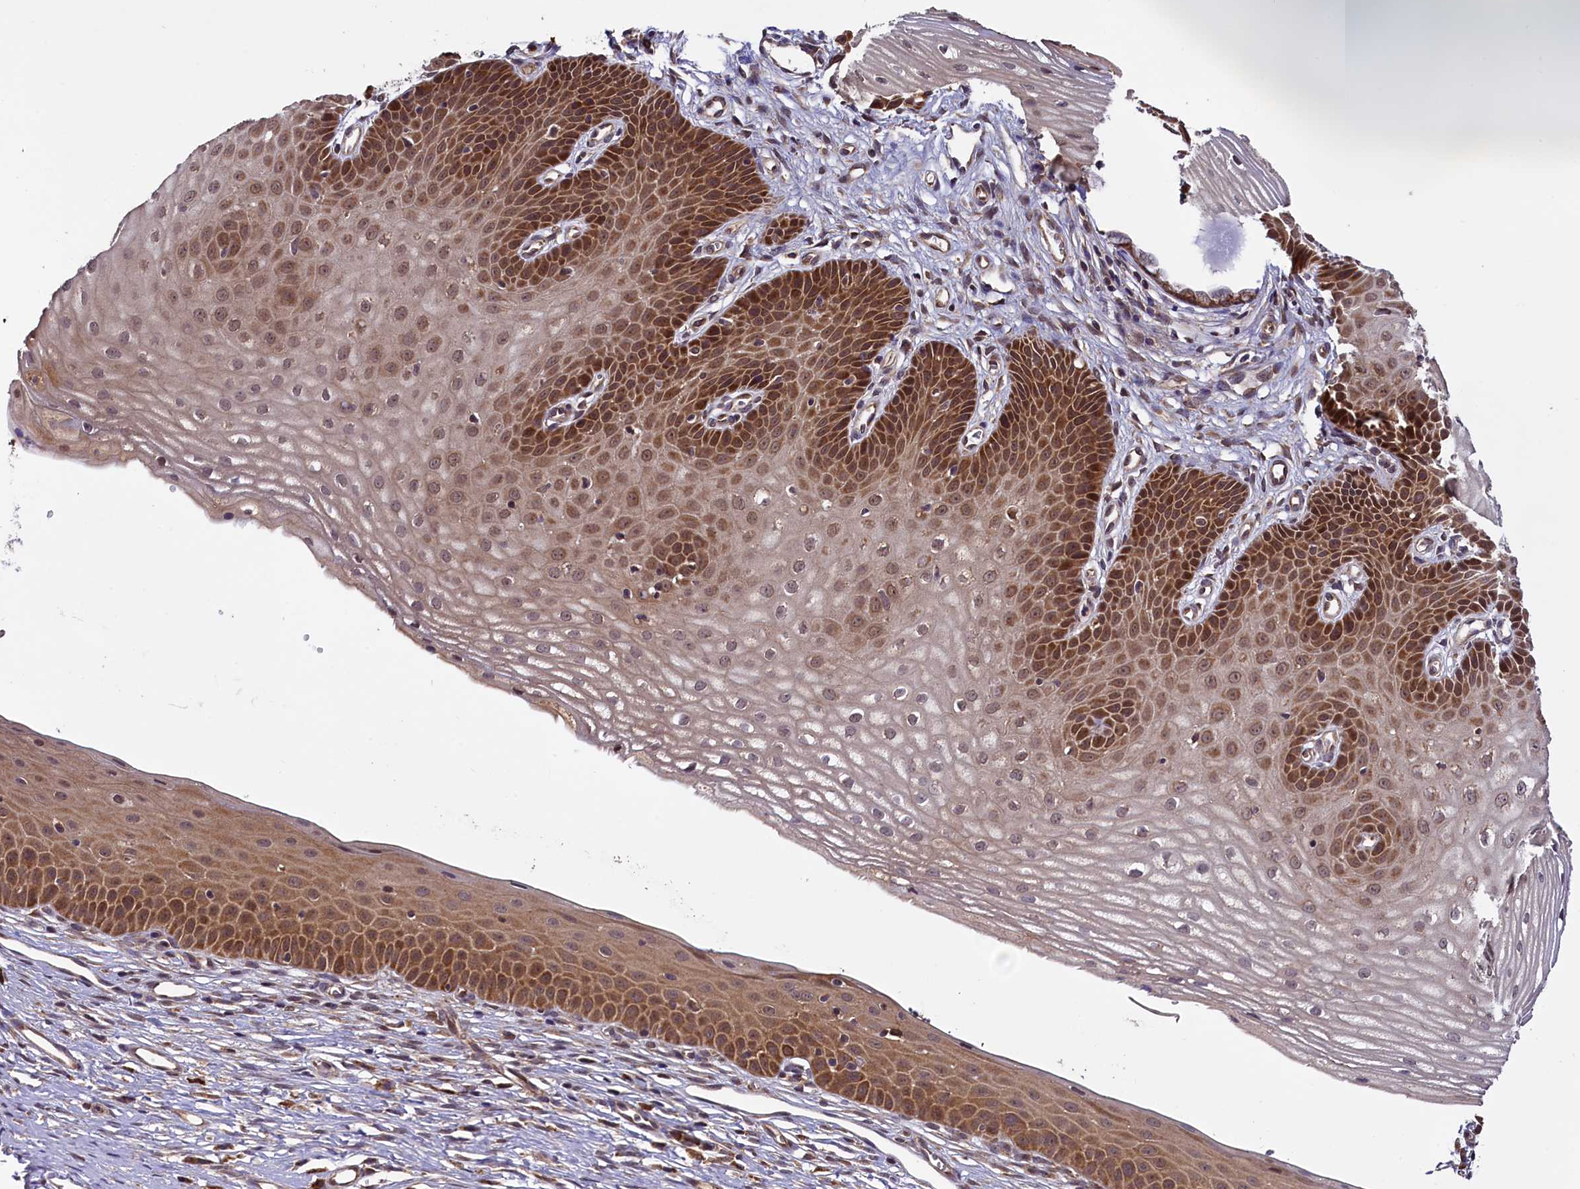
{"staining": {"intensity": "moderate", "quantity": "25%-75%", "location": "cytoplasmic/membranous"}, "tissue": "cervix", "cell_type": "Glandular cells", "image_type": "normal", "snomed": [{"axis": "morphology", "description": "Normal tissue, NOS"}, {"axis": "topography", "description": "Cervix"}], "caption": "The photomicrograph displays staining of unremarkable cervix, revealing moderate cytoplasmic/membranous protein expression (brown color) within glandular cells. The protein is stained brown, and the nuclei are stained in blue (DAB IHC with brightfield microscopy, high magnification).", "gene": "DOHH", "patient": {"sex": "female", "age": 36}}